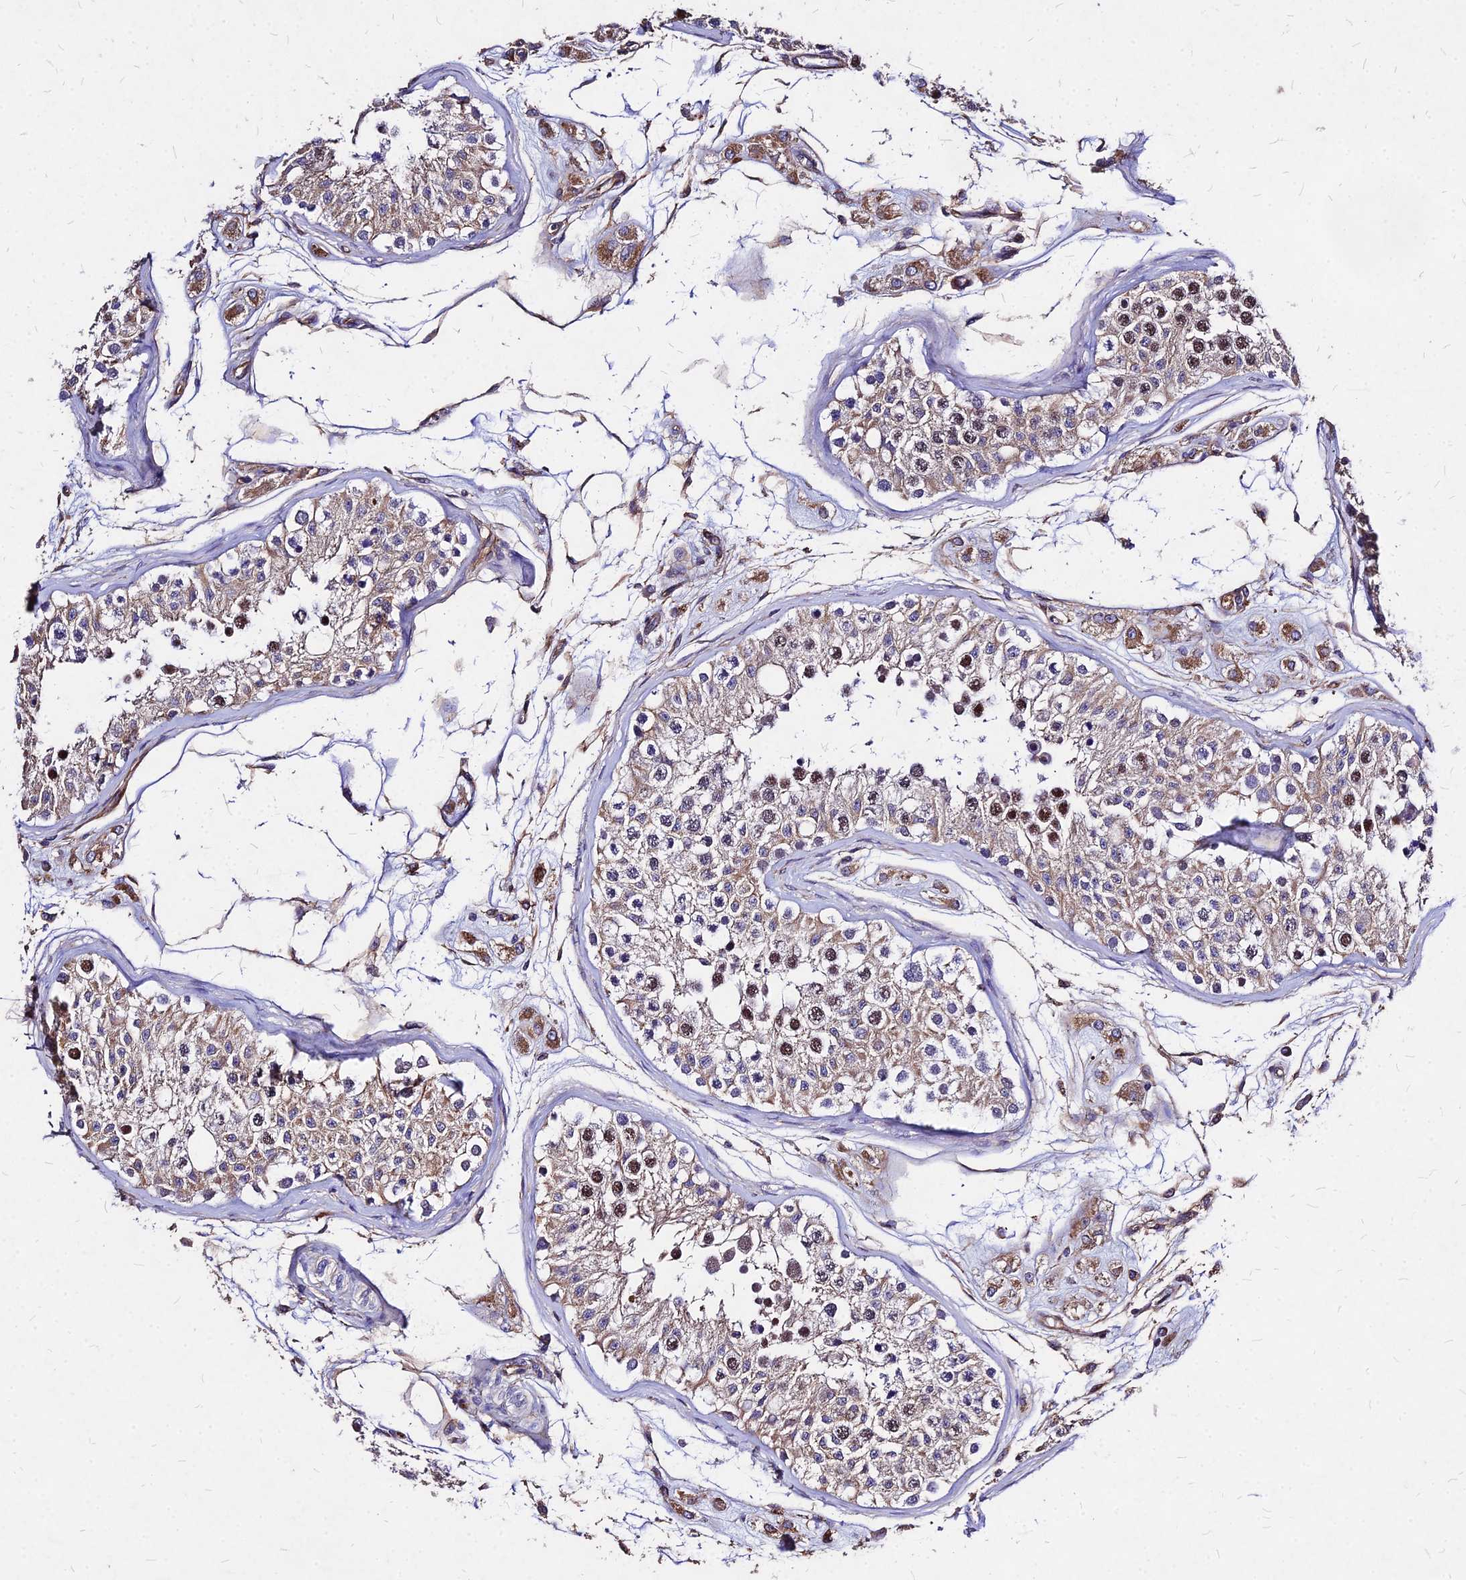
{"staining": {"intensity": "moderate", "quantity": "25%-75%", "location": "cytoplasmic/membranous,nuclear"}, "tissue": "testis", "cell_type": "Cells in seminiferous ducts", "image_type": "normal", "snomed": [{"axis": "morphology", "description": "Normal tissue, NOS"}, {"axis": "morphology", "description": "Adenocarcinoma, metastatic, NOS"}, {"axis": "topography", "description": "Testis"}], "caption": "Protein expression by IHC exhibits moderate cytoplasmic/membranous,nuclear staining in approximately 25%-75% of cells in seminiferous ducts in benign testis. The staining was performed using DAB to visualize the protein expression in brown, while the nuclei were stained in blue with hematoxylin (Magnification: 20x).", "gene": "EFCC1", "patient": {"sex": "male", "age": 26}}